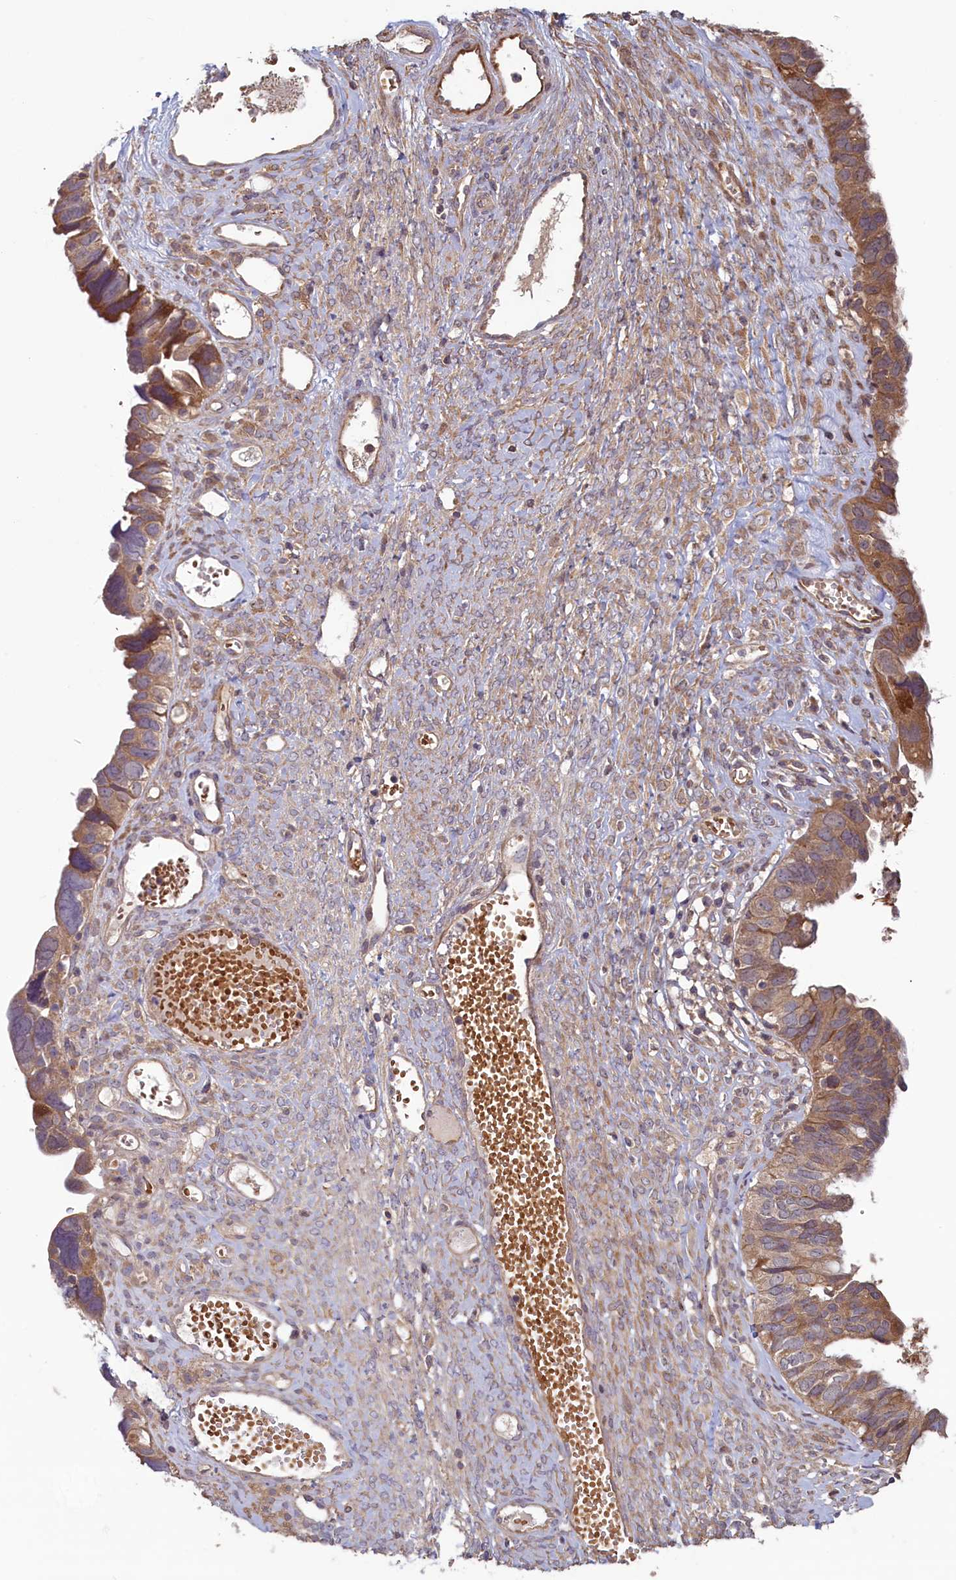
{"staining": {"intensity": "moderate", "quantity": ">75%", "location": "cytoplasmic/membranous"}, "tissue": "ovarian cancer", "cell_type": "Tumor cells", "image_type": "cancer", "snomed": [{"axis": "morphology", "description": "Cystadenocarcinoma, serous, NOS"}, {"axis": "topography", "description": "Ovary"}], "caption": "Protein staining of serous cystadenocarcinoma (ovarian) tissue reveals moderate cytoplasmic/membranous positivity in about >75% of tumor cells.", "gene": "CIAO2B", "patient": {"sex": "female", "age": 79}}